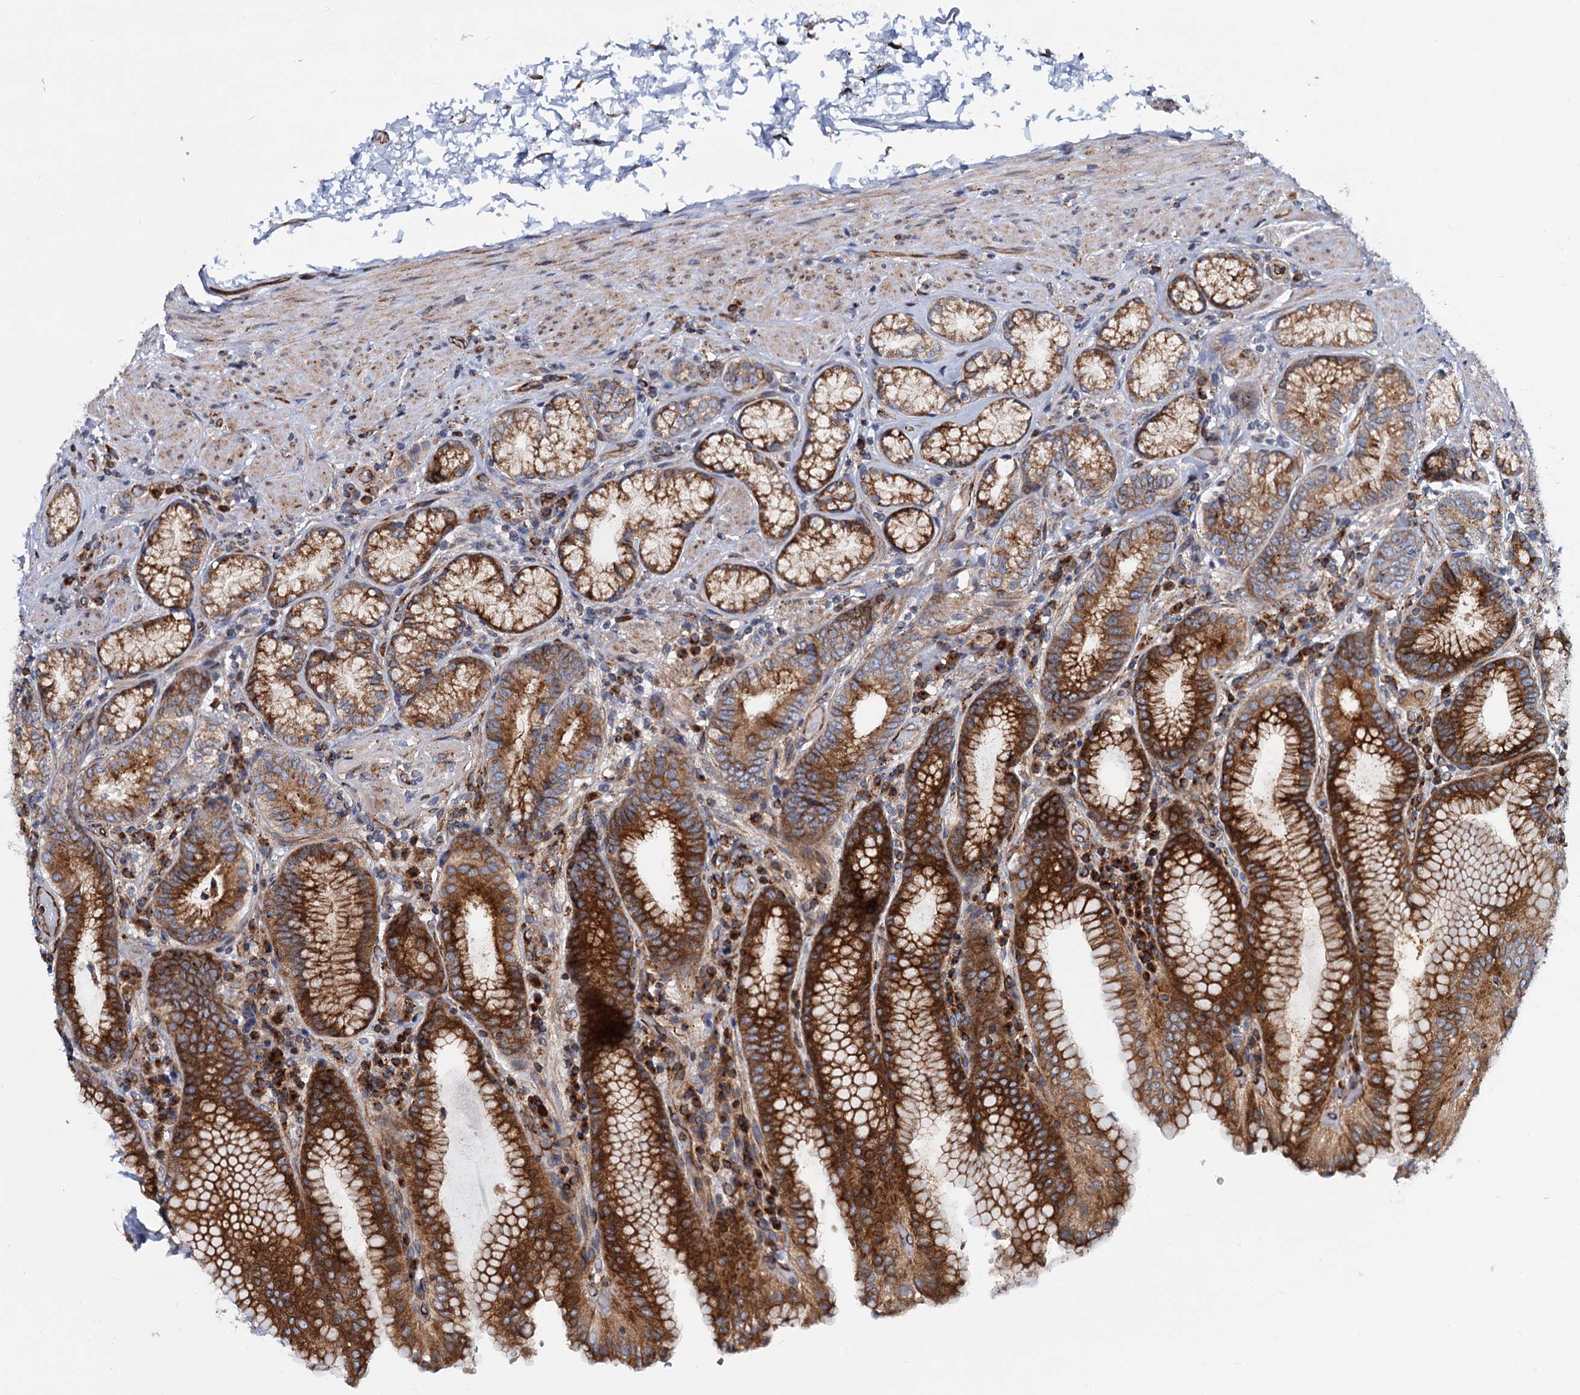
{"staining": {"intensity": "strong", "quantity": "25%-75%", "location": "cytoplasmic/membranous"}, "tissue": "stomach", "cell_type": "Glandular cells", "image_type": "normal", "snomed": [{"axis": "morphology", "description": "Normal tissue, NOS"}, {"axis": "topography", "description": "Stomach, upper"}, {"axis": "topography", "description": "Stomach, lower"}], "caption": "The histopathology image displays immunohistochemical staining of unremarkable stomach. There is strong cytoplasmic/membranous positivity is seen in approximately 25%-75% of glandular cells. The protein is stained brown, and the nuclei are stained in blue (DAB IHC with brightfield microscopy, high magnification).", "gene": "PSEN1", "patient": {"sex": "female", "age": 76}}